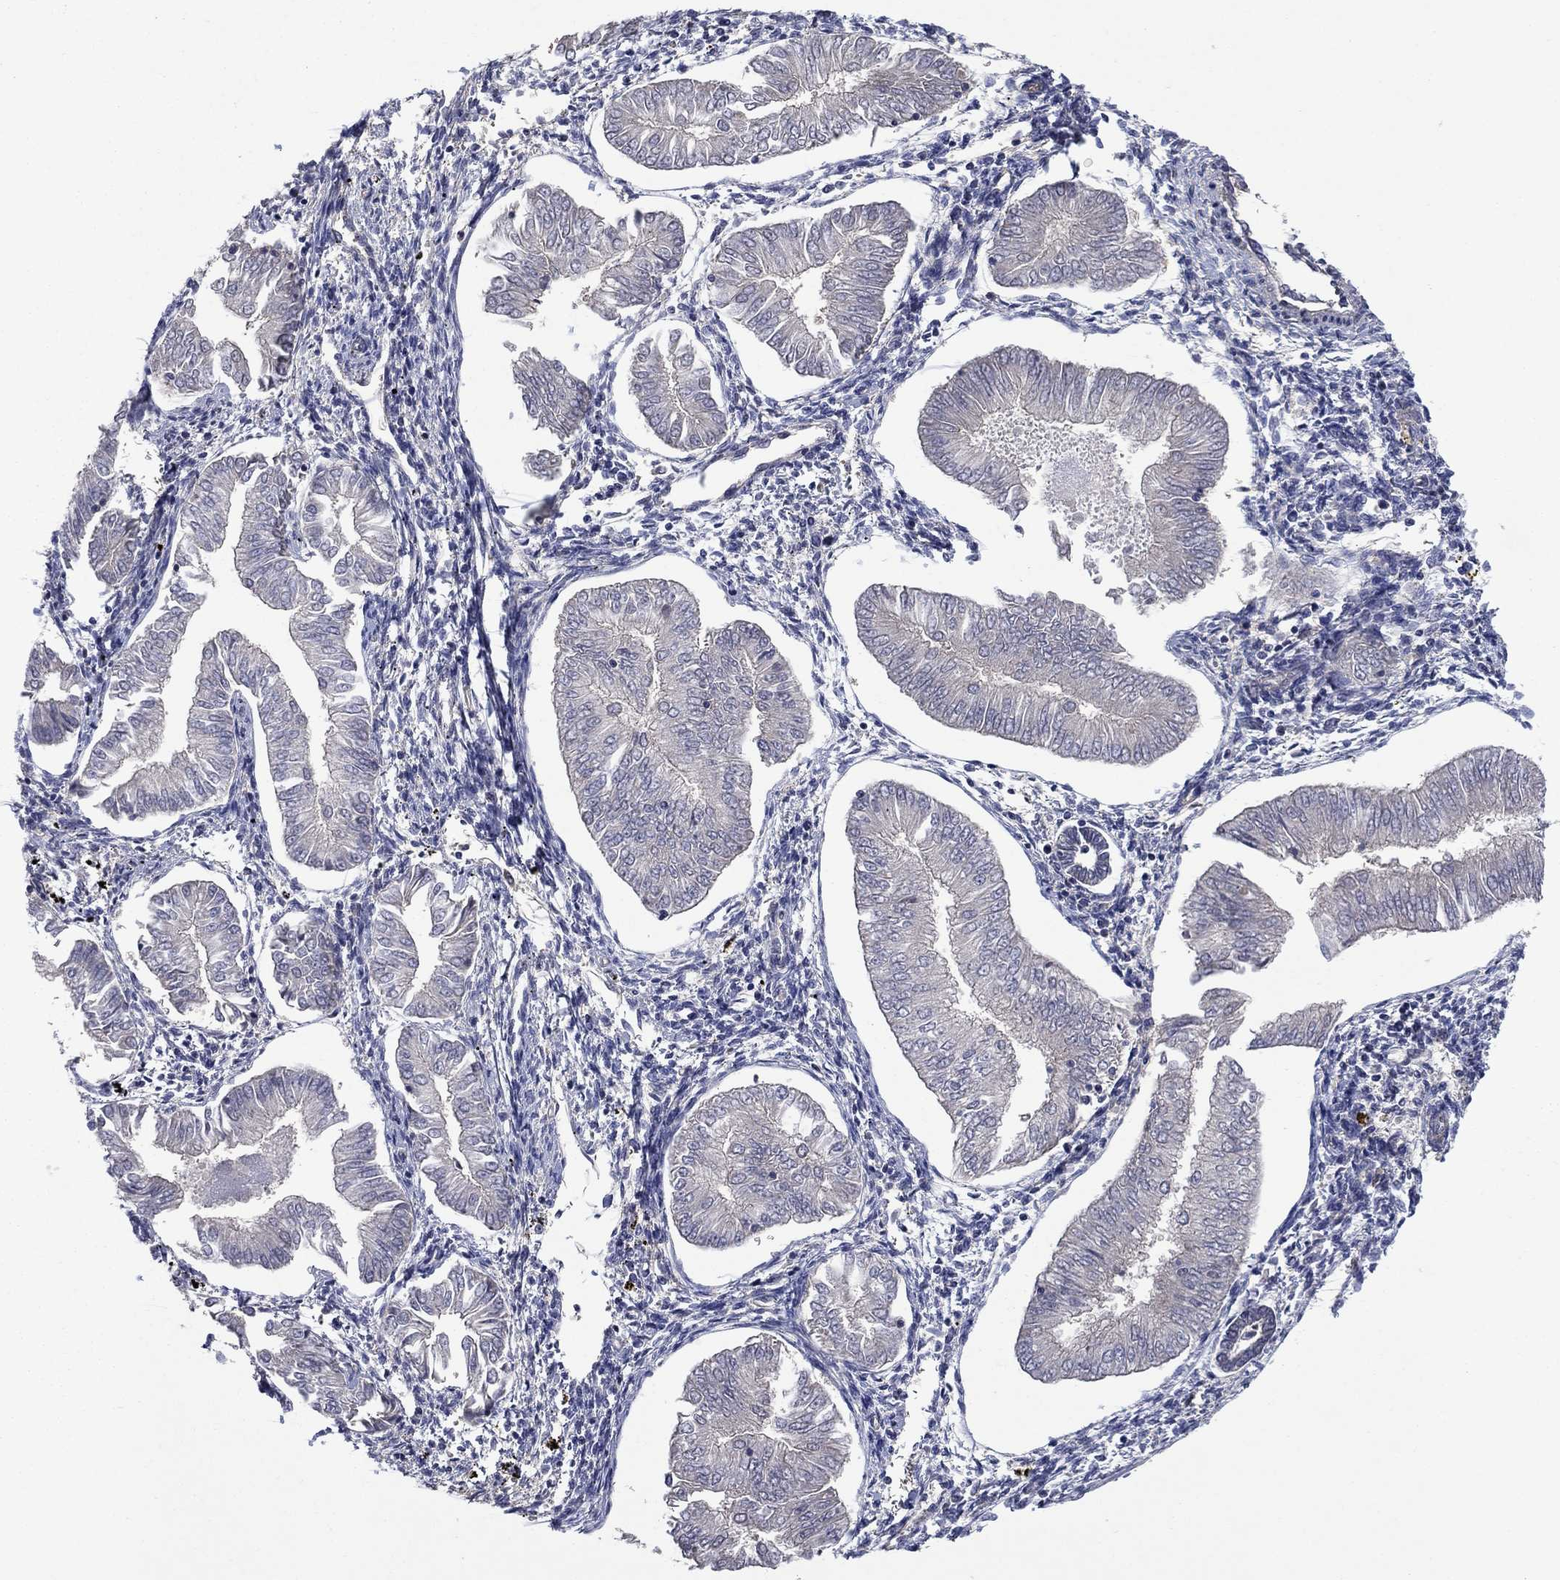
{"staining": {"intensity": "negative", "quantity": "none", "location": "none"}, "tissue": "endometrial cancer", "cell_type": "Tumor cells", "image_type": "cancer", "snomed": [{"axis": "morphology", "description": "Adenocarcinoma, NOS"}, {"axis": "topography", "description": "Endometrium"}], "caption": "Protein analysis of adenocarcinoma (endometrial) shows no significant staining in tumor cells. (Stains: DAB IHC with hematoxylin counter stain, Microscopy: brightfield microscopy at high magnification).", "gene": "MSRB1", "patient": {"sex": "female", "age": 53}}